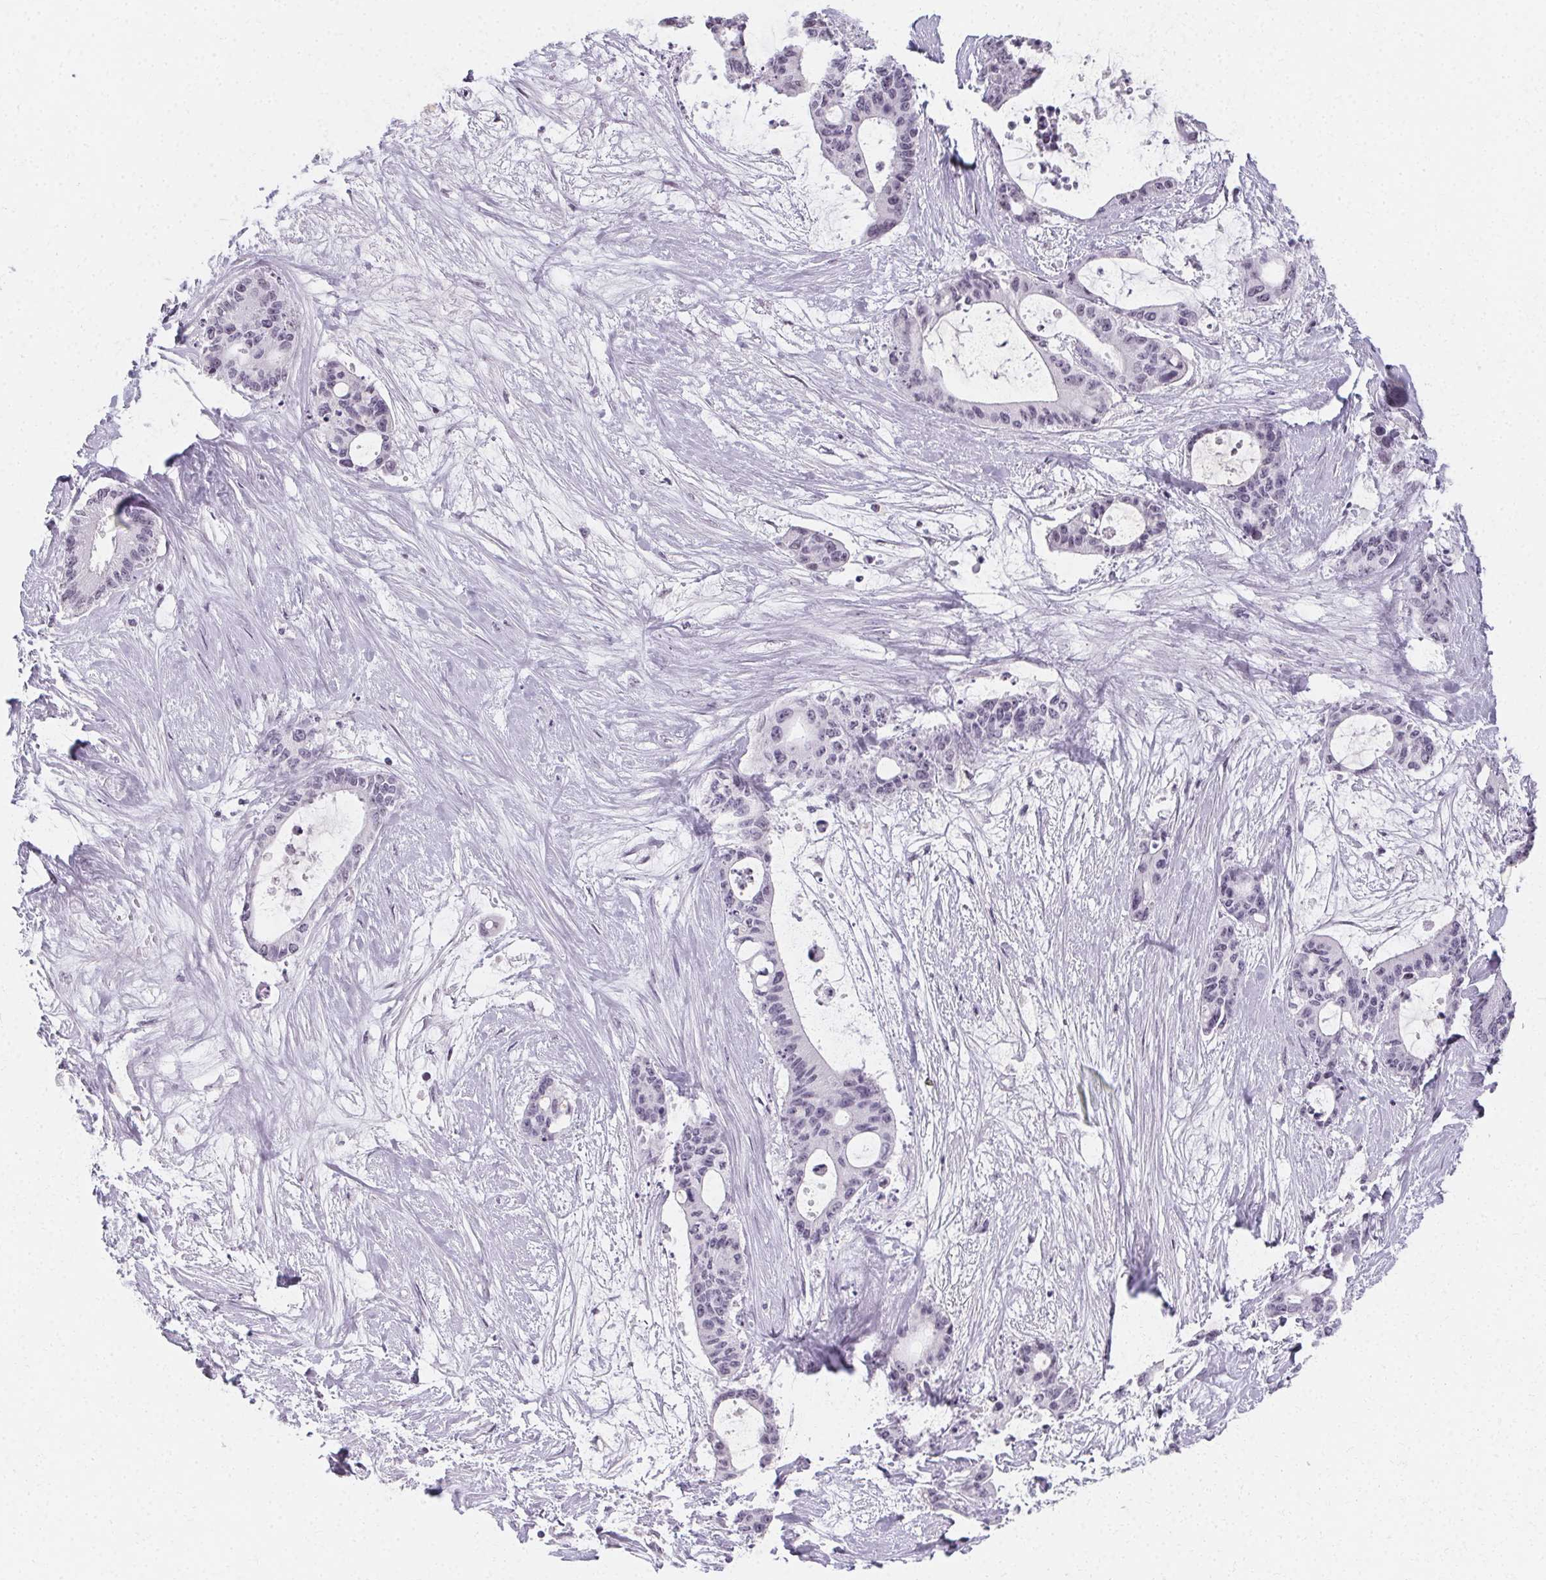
{"staining": {"intensity": "negative", "quantity": "none", "location": "none"}, "tissue": "liver cancer", "cell_type": "Tumor cells", "image_type": "cancer", "snomed": [{"axis": "morphology", "description": "Normal tissue, NOS"}, {"axis": "morphology", "description": "Cholangiocarcinoma"}, {"axis": "topography", "description": "Liver"}, {"axis": "topography", "description": "Peripheral nerve tissue"}], "caption": "Immunohistochemistry (IHC) histopathology image of neoplastic tissue: cholangiocarcinoma (liver) stained with DAB exhibits no significant protein staining in tumor cells. (DAB (3,3'-diaminobenzidine) immunohistochemistry, high magnification).", "gene": "SYNPR", "patient": {"sex": "female", "age": 73}}